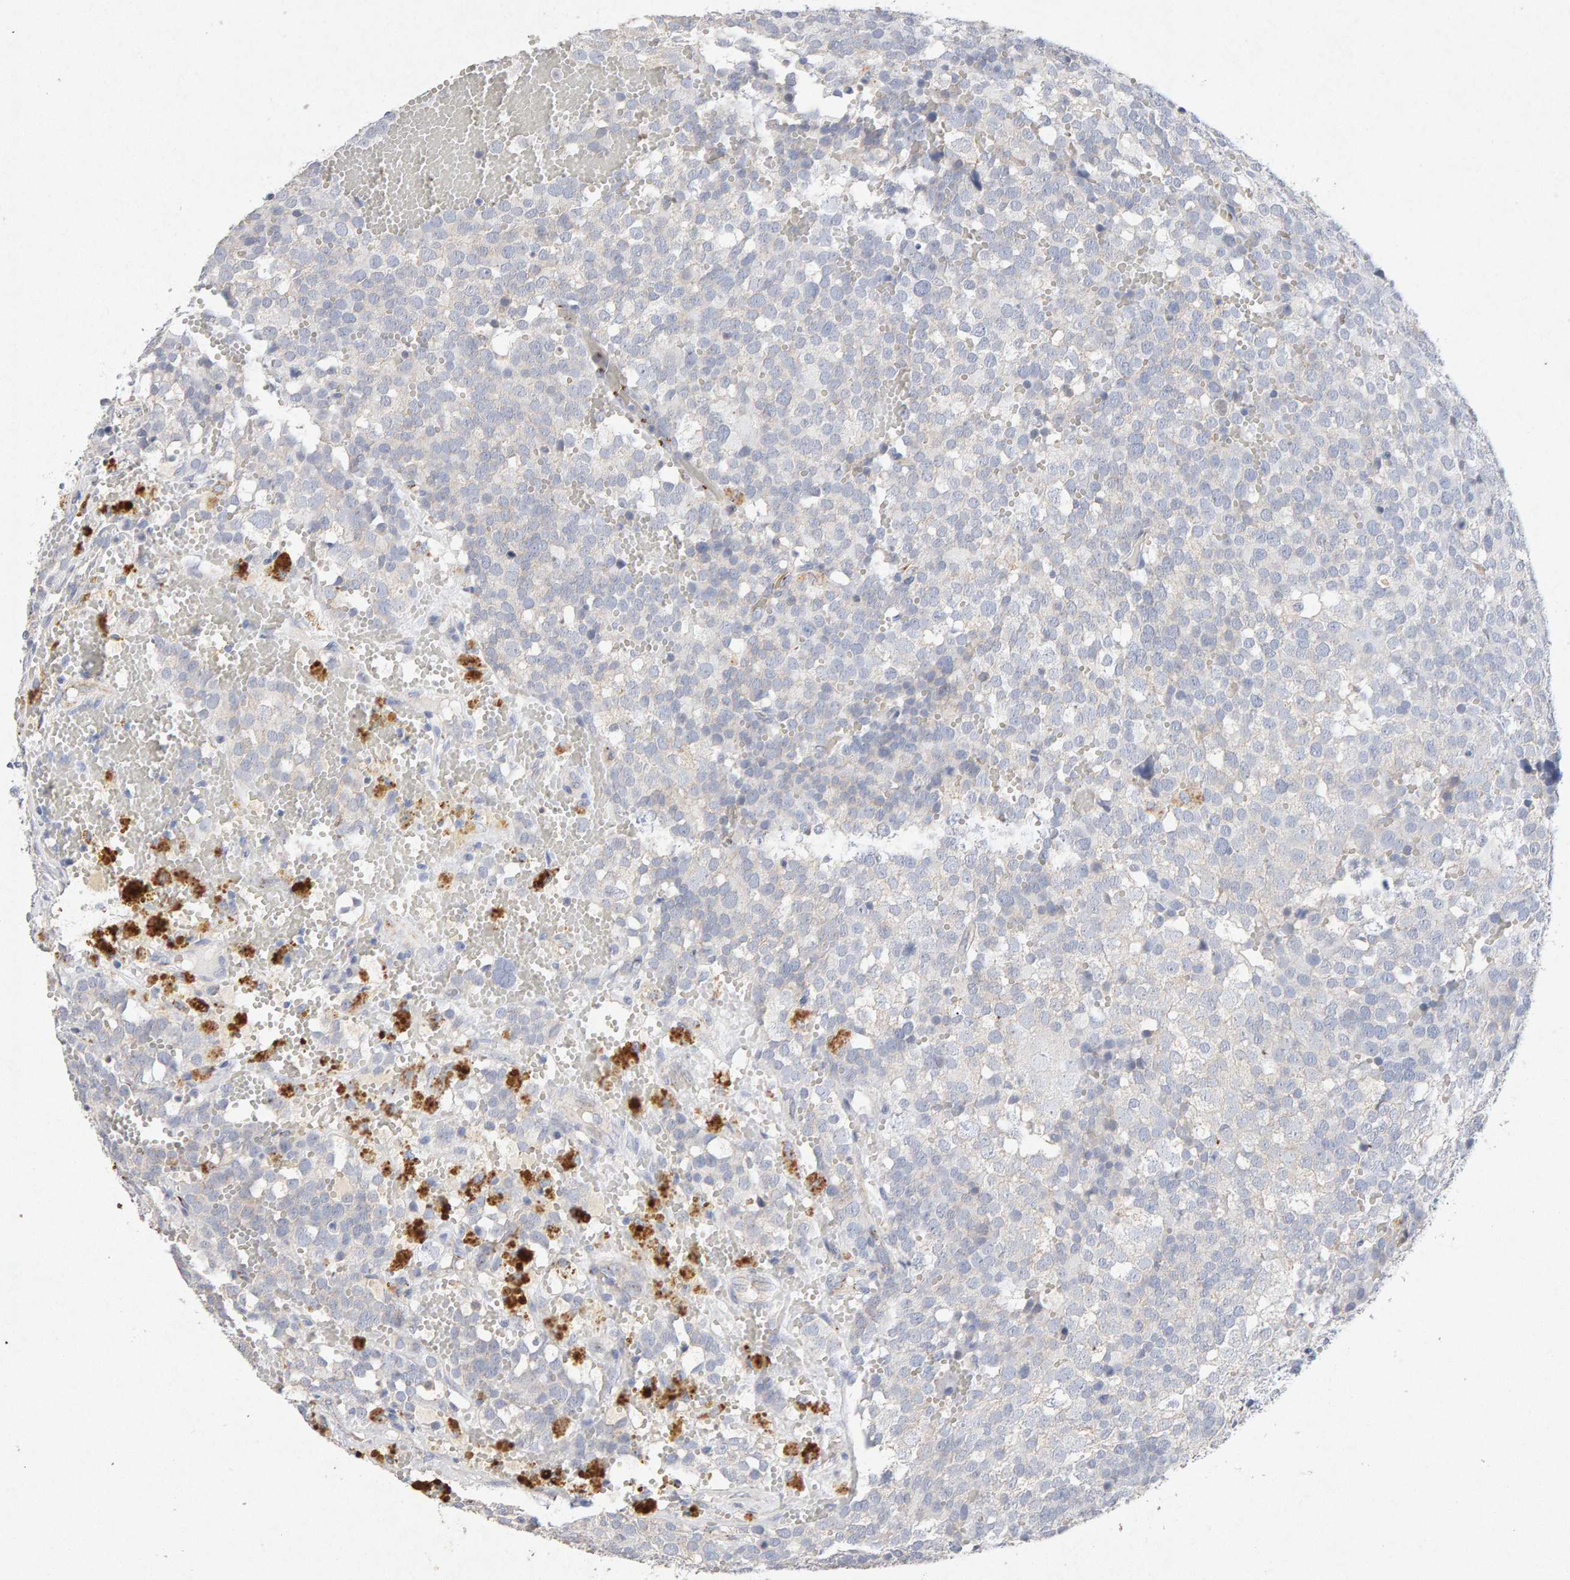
{"staining": {"intensity": "negative", "quantity": "none", "location": "none"}, "tissue": "testis cancer", "cell_type": "Tumor cells", "image_type": "cancer", "snomed": [{"axis": "morphology", "description": "Seminoma, NOS"}, {"axis": "topography", "description": "Testis"}], "caption": "A high-resolution histopathology image shows immunohistochemistry (IHC) staining of testis cancer, which shows no significant positivity in tumor cells. (DAB IHC visualized using brightfield microscopy, high magnification).", "gene": "PTPRM", "patient": {"sex": "male", "age": 71}}